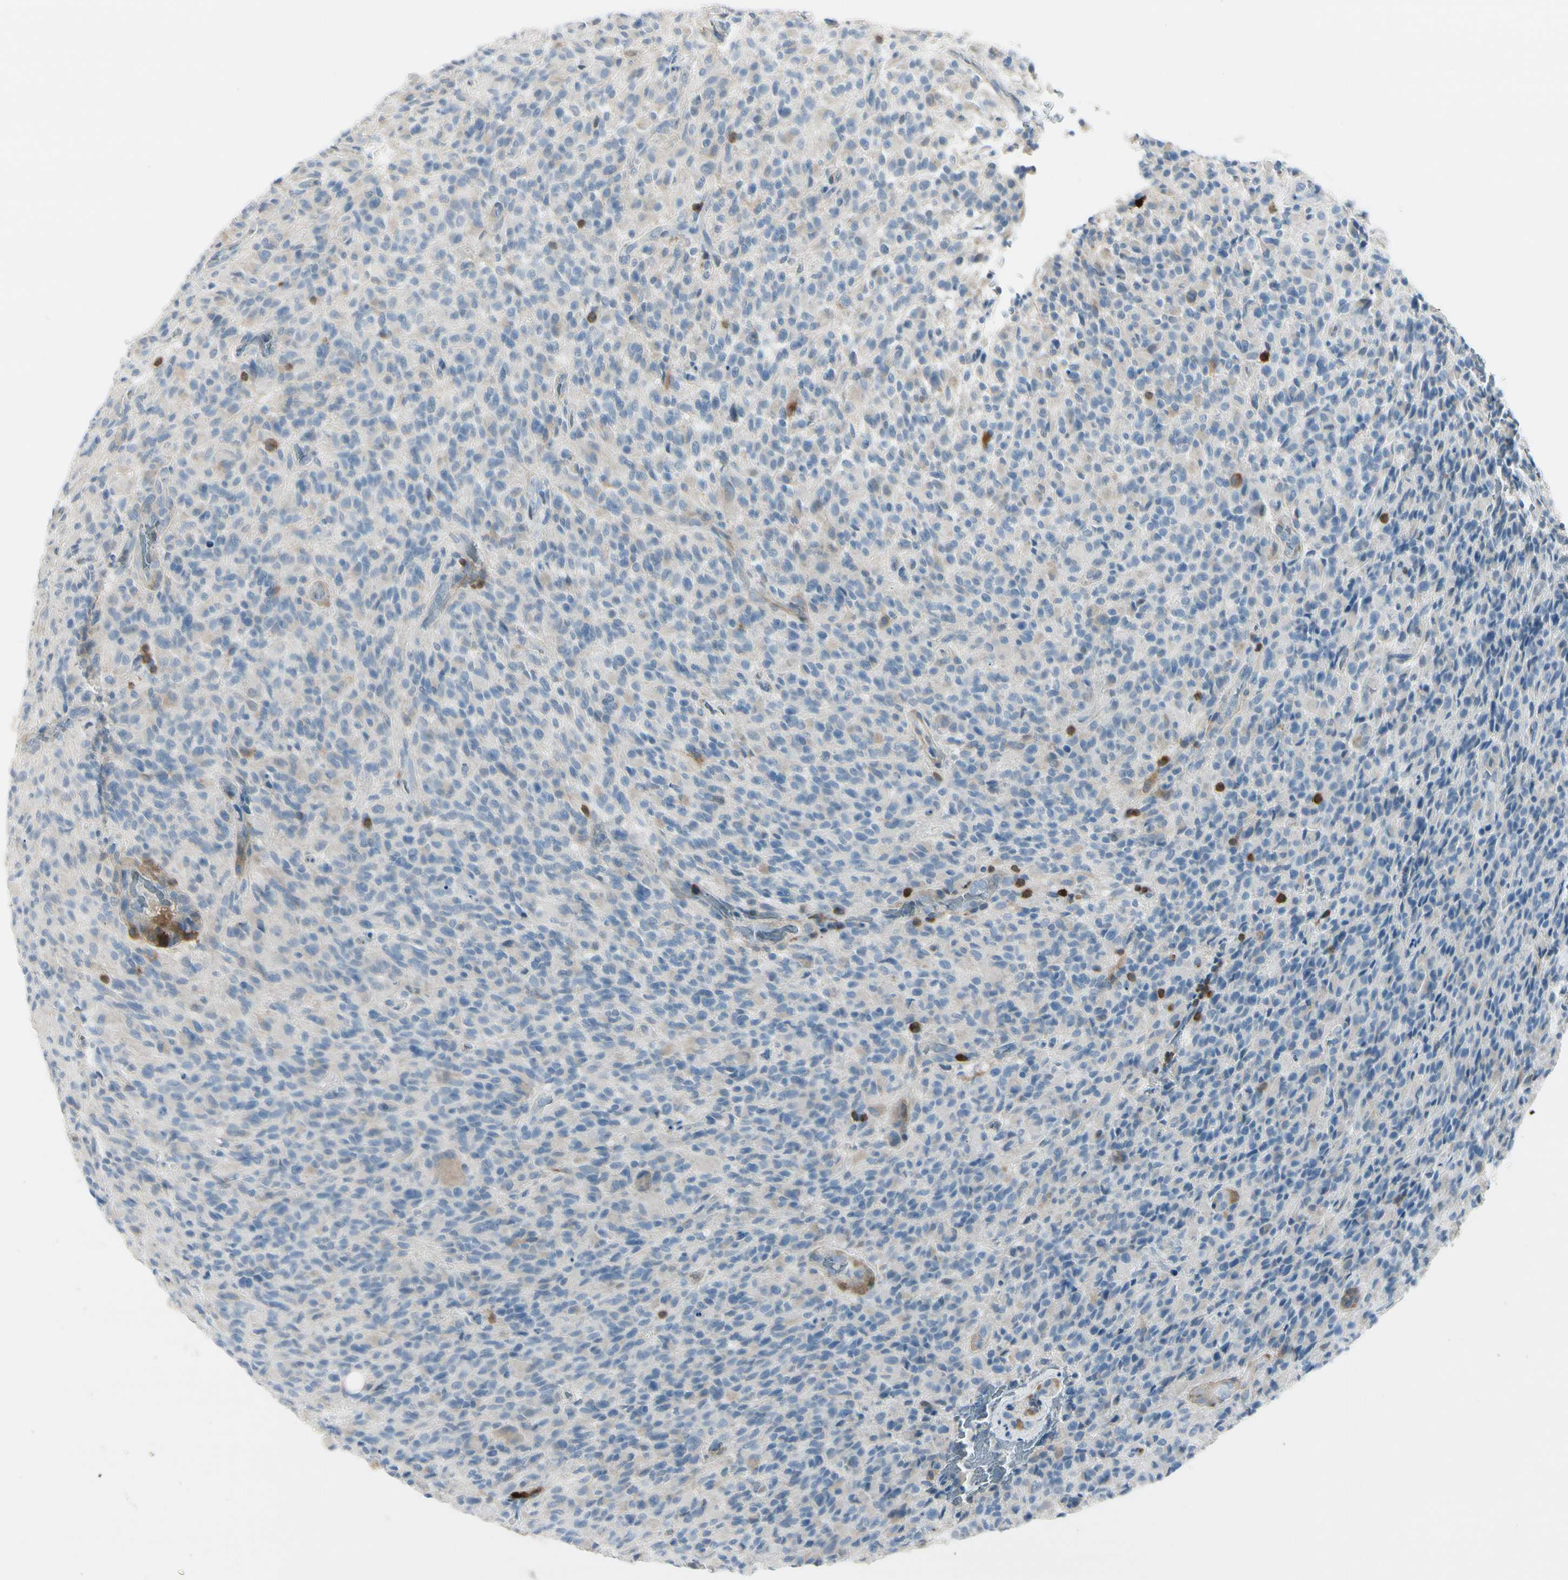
{"staining": {"intensity": "negative", "quantity": "none", "location": "none"}, "tissue": "glioma", "cell_type": "Tumor cells", "image_type": "cancer", "snomed": [{"axis": "morphology", "description": "Glioma, malignant, High grade"}, {"axis": "topography", "description": "Brain"}], "caption": "High power microscopy image of an immunohistochemistry image of glioma, revealing no significant expression in tumor cells.", "gene": "TRAF1", "patient": {"sex": "male", "age": 71}}